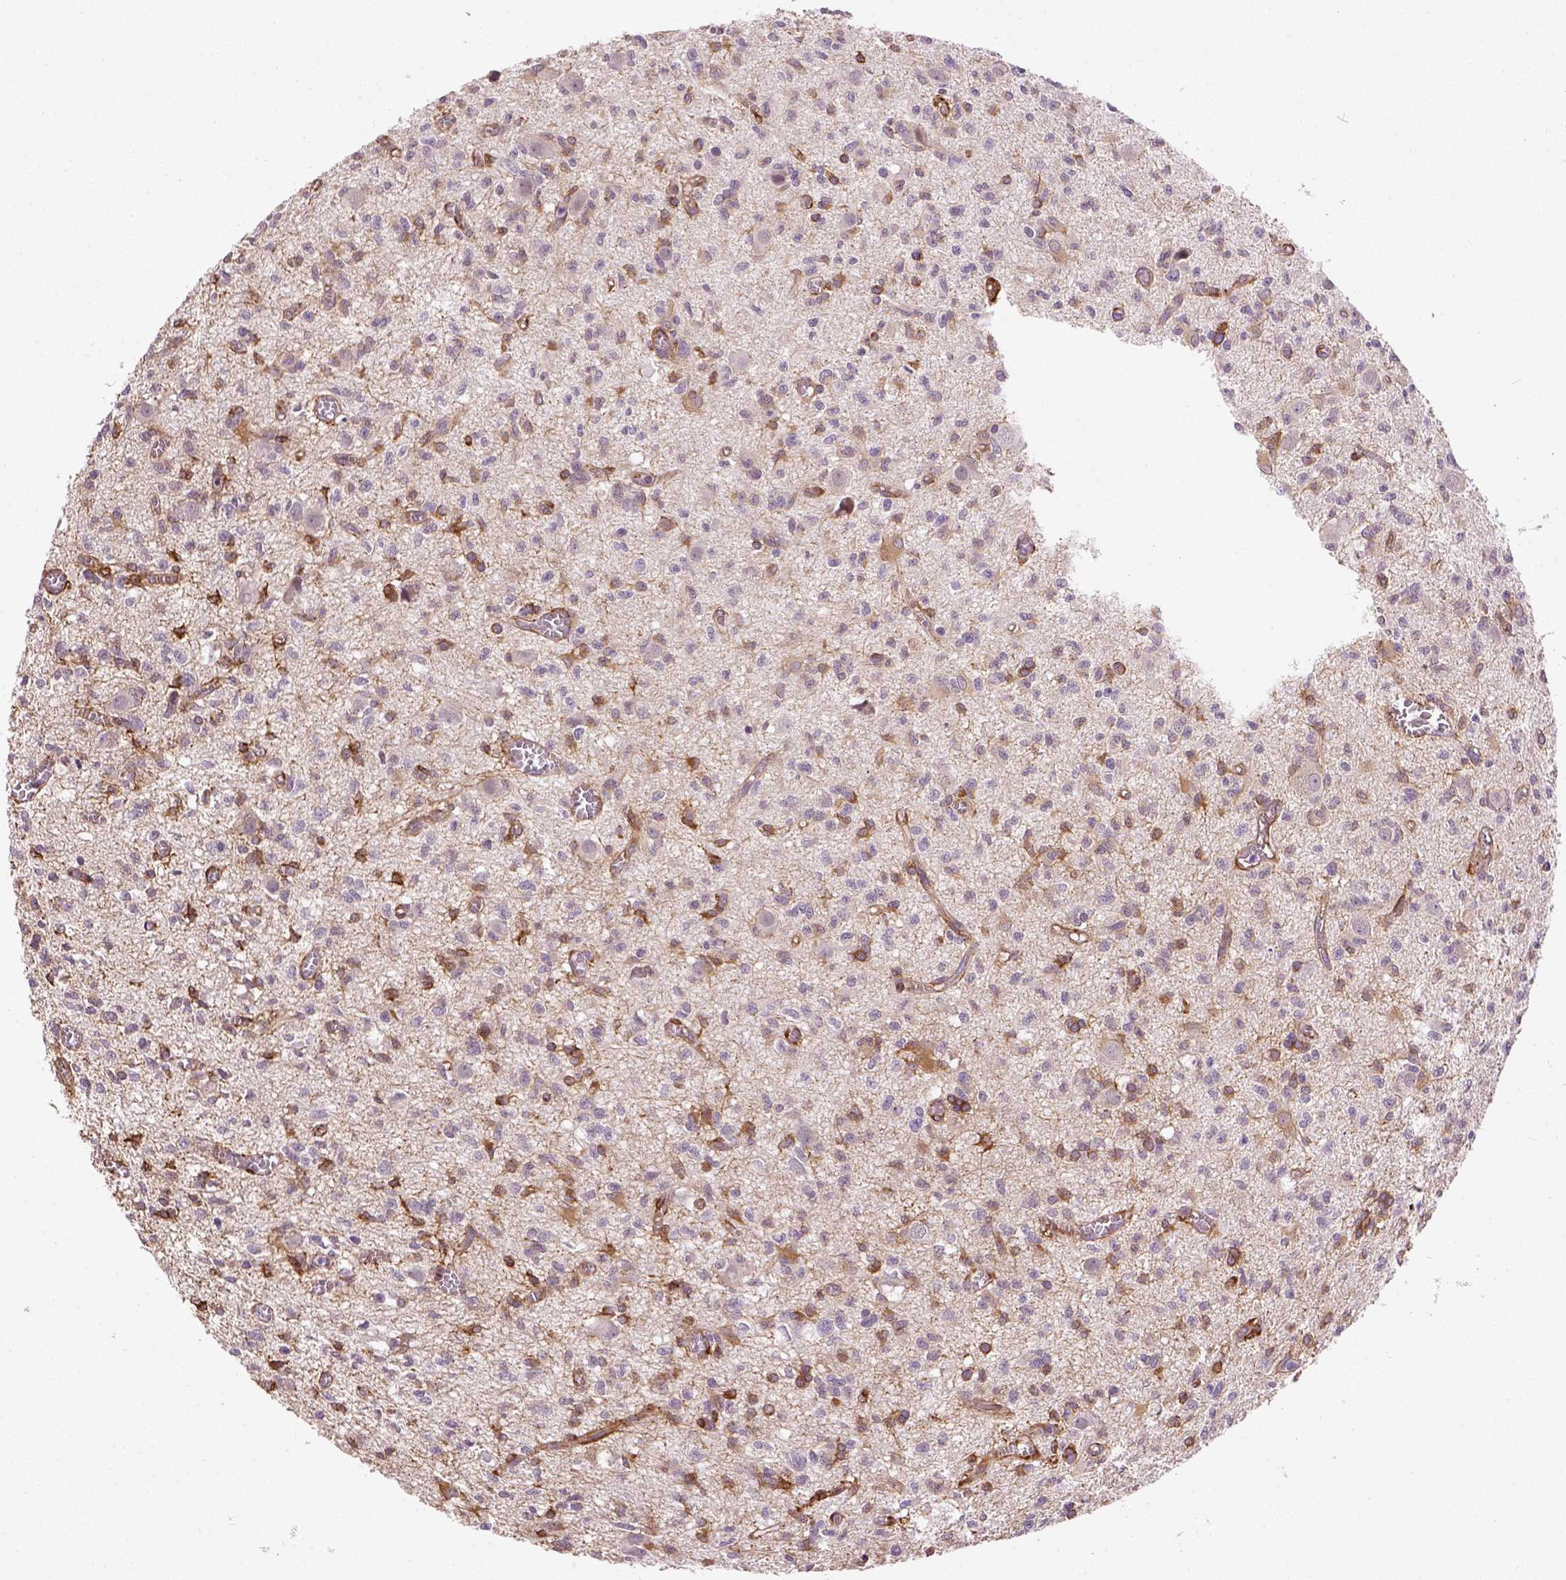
{"staining": {"intensity": "negative", "quantity": "none", "location": "none"}, "tissue": "glioma", "cell_type": "Tumor cells", "image_type": "cancer", "snomed": [{"axis": "morphology", "description": "Glioma, malignant, Low grade"}, {"axis": "topography", "description": "Brain"}], "caption": "Immunohistochemistry (IHC) photomicrograph of neoplastic tissue: human malignant glioma (low-grade) stained with DAB (3,3'-diaminobenzidine) displays no significant protein positivity in tumor cells. Nuclei are stained in blue.", "gene": "KAZN", "patient": {"sex": "male", "age": 64}}